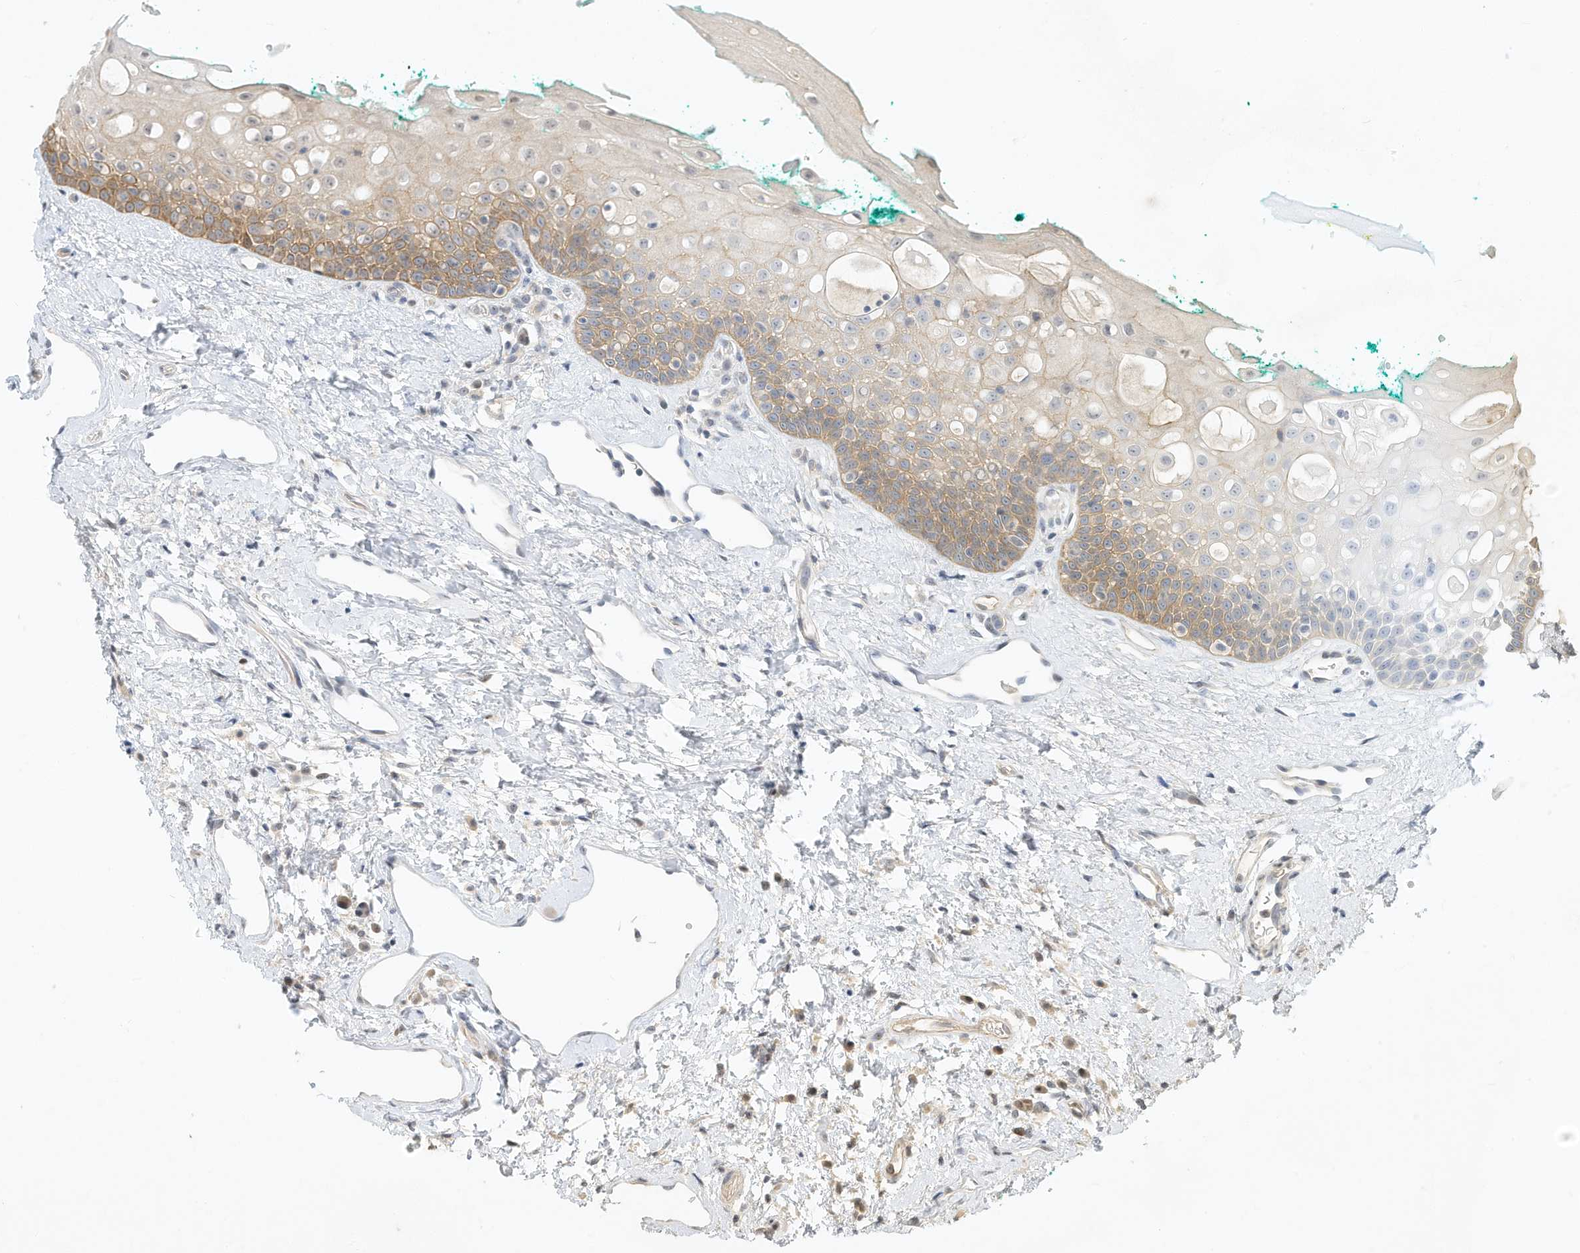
{"staining": {"intensity": "moderate", "quantity": "25%-75%", "location": "cytoplasmic/membranous"}, "tissue": "oral mucosa", "cell_type": "Squamous epithelial cells", "image_type": "normal", "snomed": [{"axis": "morphology", "description": "Normal tissue, NOS"}, {"axis": "topography", "description": "Oral tissue"}], "caption": "The histopathology image demonstrates immunohistochemical staining of unremarkable oral mucosa. There is moderate cytoplasmic/membranous expression is identified in about 25%-75% of squamous epithelial cells.", "gene": "PAK6", "patient": {"sex": "female", "age": 70}}